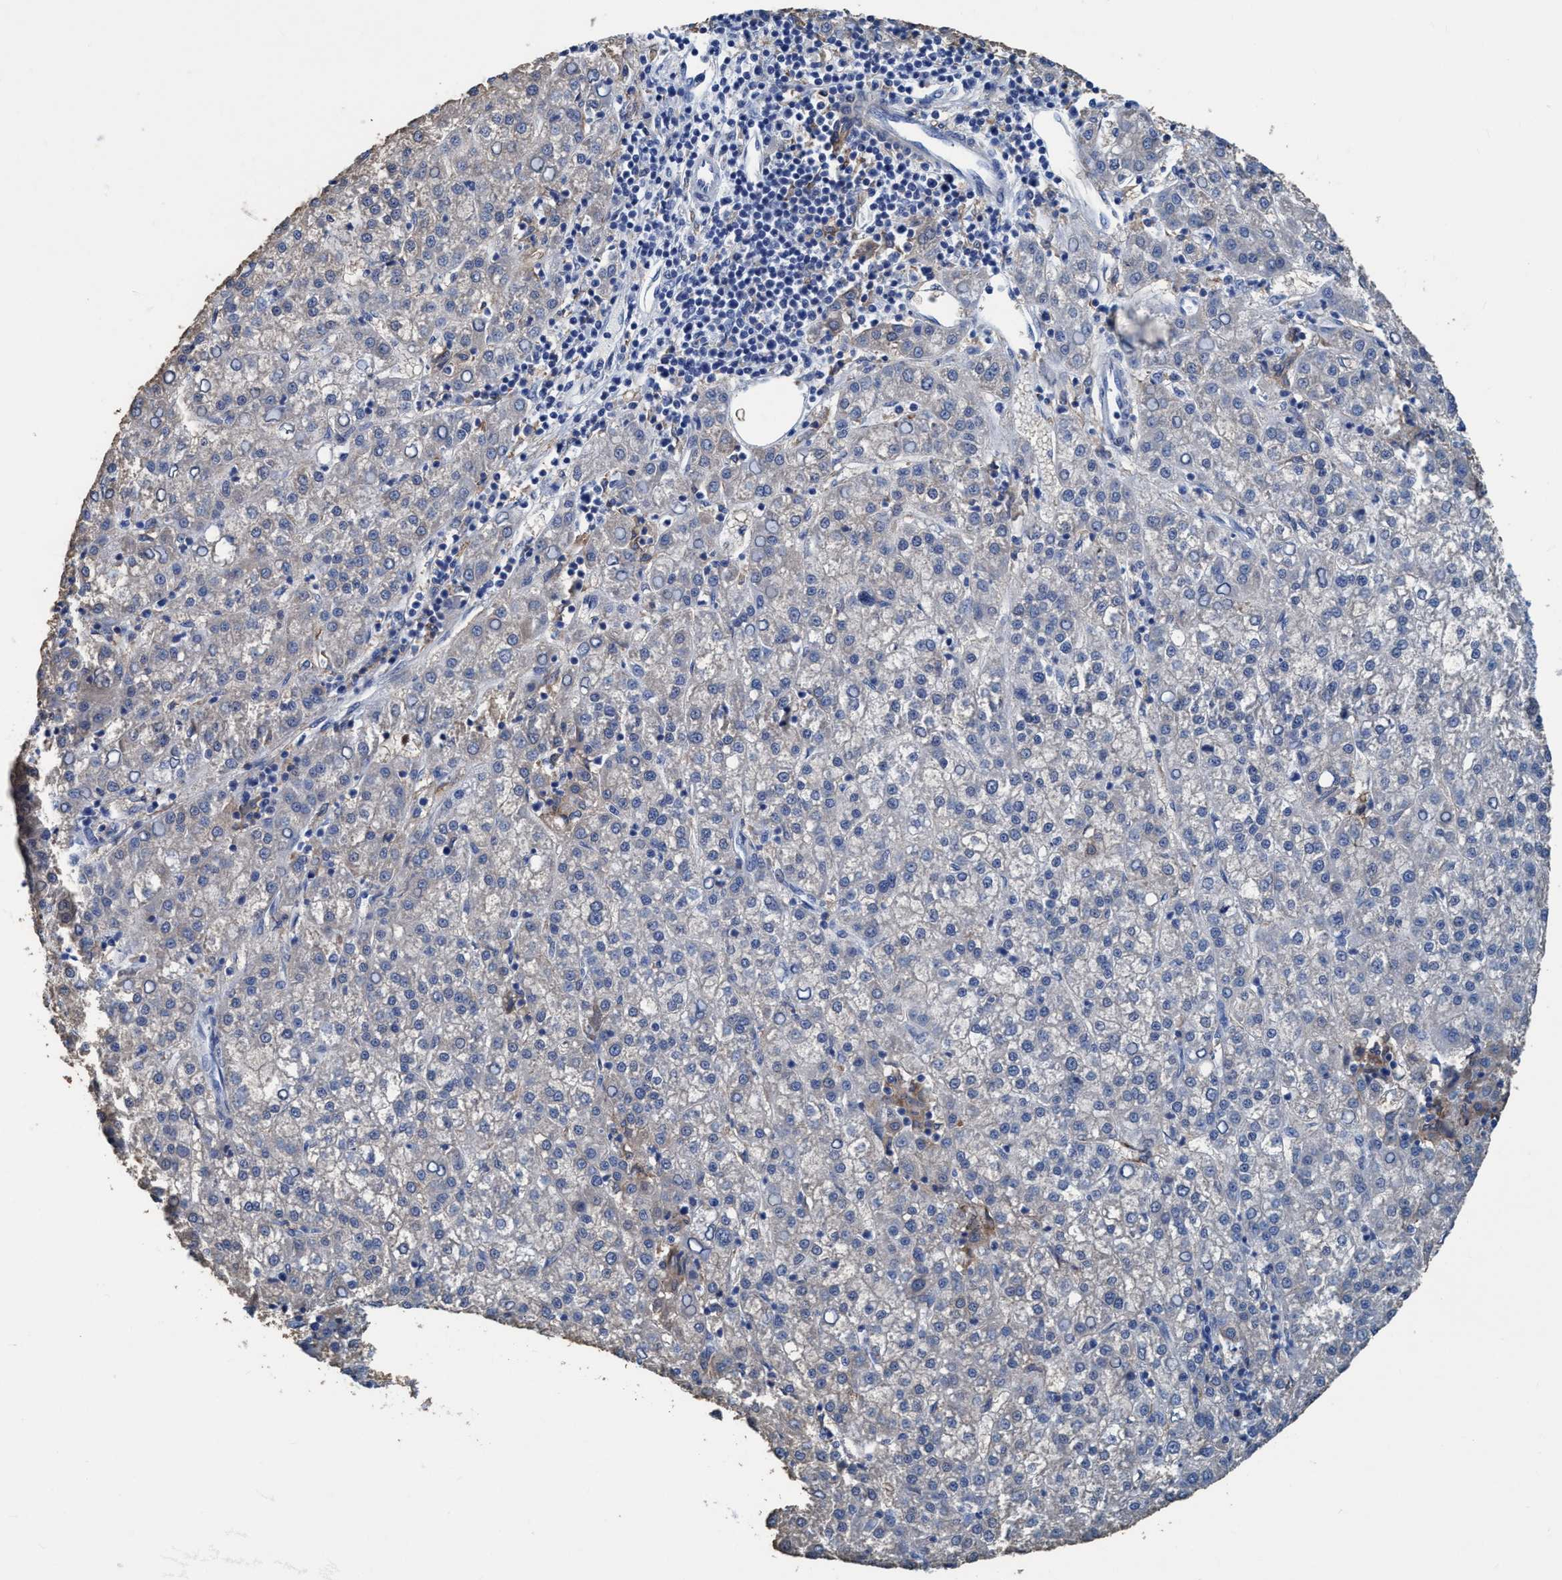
{"staining": {"intensity": "negative", "quantity": "none", "location": "none"}, "tissue": "liver cancer", "cell_type": "Tumor cells", "image_type": "cancer", "snomed": [{"axis": "morphology", "description": "Carcinoma, Hepatocellular, NOS"}, {"axis": "topography", "description": "Liver"}], "caption": "An image of liver cancer stained for a protein demonstrates no brown staining in tumor cells.", "gene": "DNAI1", "patient": {"sex": "female", "age": 58}}